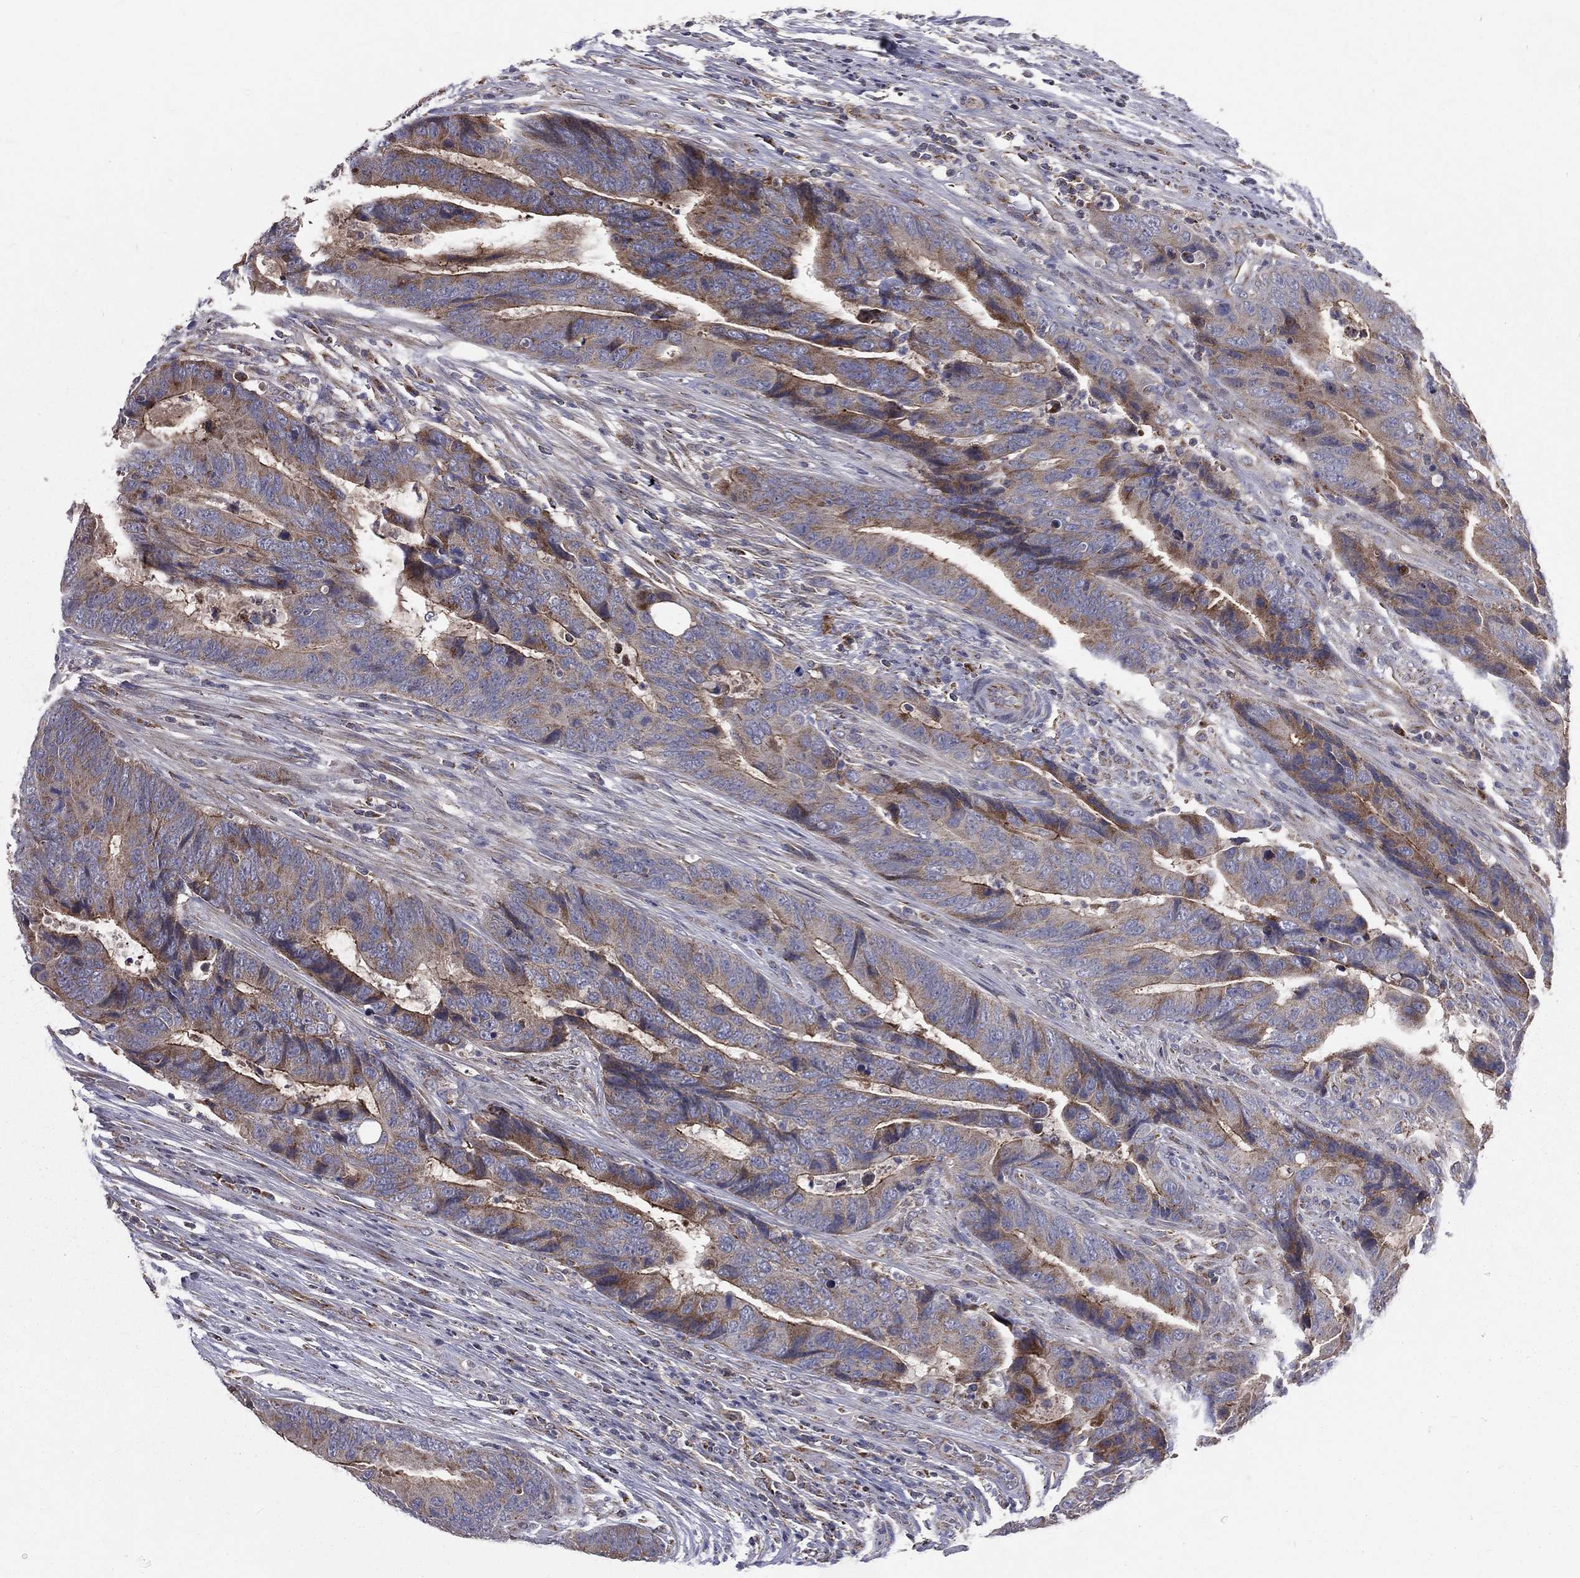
{"staining": {"intensity": "moderate", "quantity": "25%-75%", "location": "cytoplasmic/membranous"}, "tissue": "colorectal cancer", "cell_type": "Tumor cells", "image_type": "cancer", "snomed": [{"axis": "morphology", "description": "Adenocarcinoma, NOS"}, {"axis": "topography", "description": "Colon"}], "caption": "Brown immunohistochemical staining in adenocarcinoma (colorectal) exhibits moderate cytoplasmic/membranous staining in approximately 25%-75% of tumor cells.", "gene": "GPD1", "patient": {"sex": "female", "age": 56}}